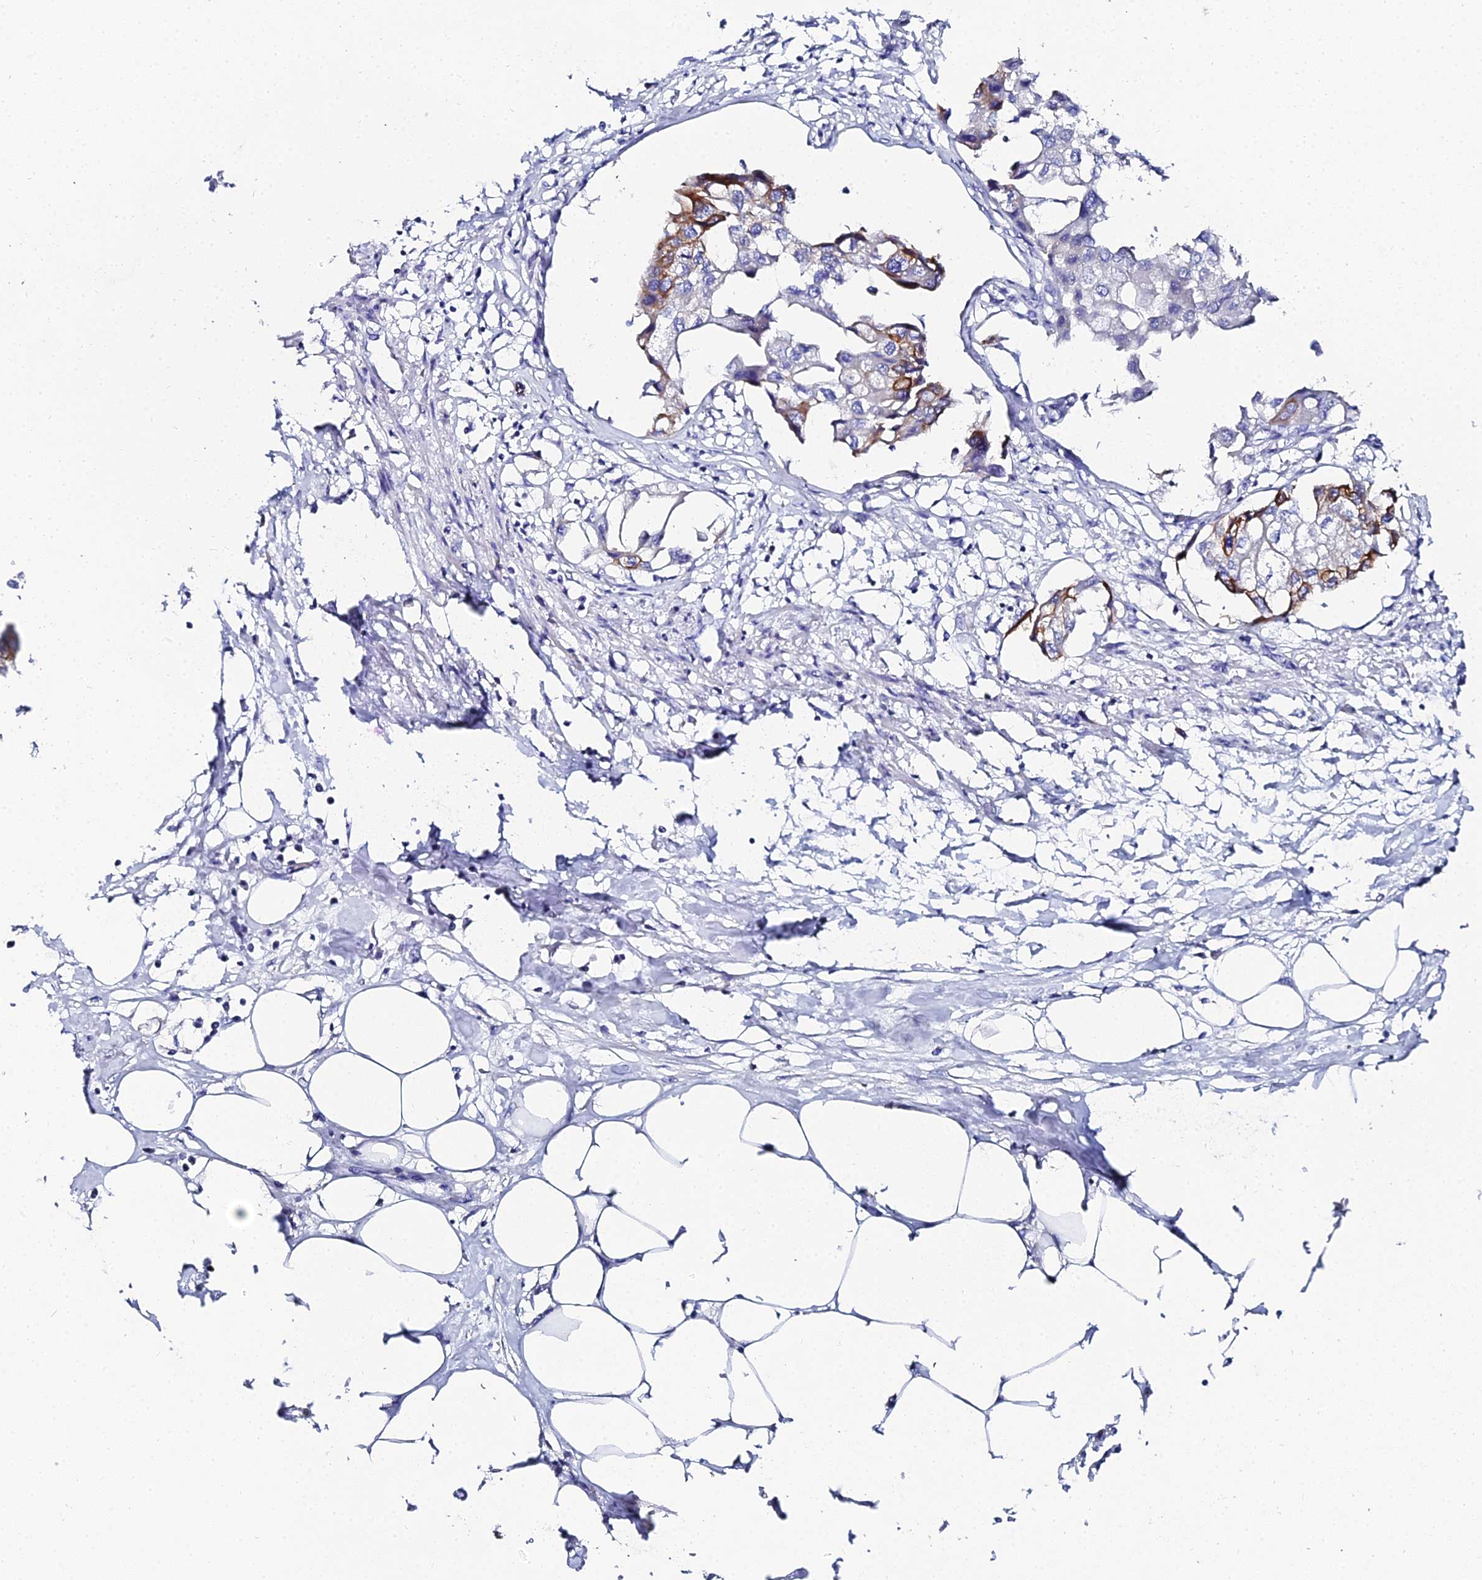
{"staining": {"intensity": "moderate", "quantity": "<25%", "location": "cytoplasmic/membranous"}, "tissue": "urothelial cancer", "cell_type": "Tumor cells", "image_type": "cancer", "snomed": [{"axis": "morphology", "description": "Urothelial carcinoma, High grade"}, {"axis": "topography", "description": "Urinary bladder"}], "caption": "This photomicrograph exhibits urothelial cancer stained with immunohistochemistry to label a protein in brown. The cytoplasmic/membranous of tumor cells show moderate positivity for the protein. Nuclei are counter-stained blue.", "gene": "KRT17", "patient": {"sex": "male", "age": 64}}